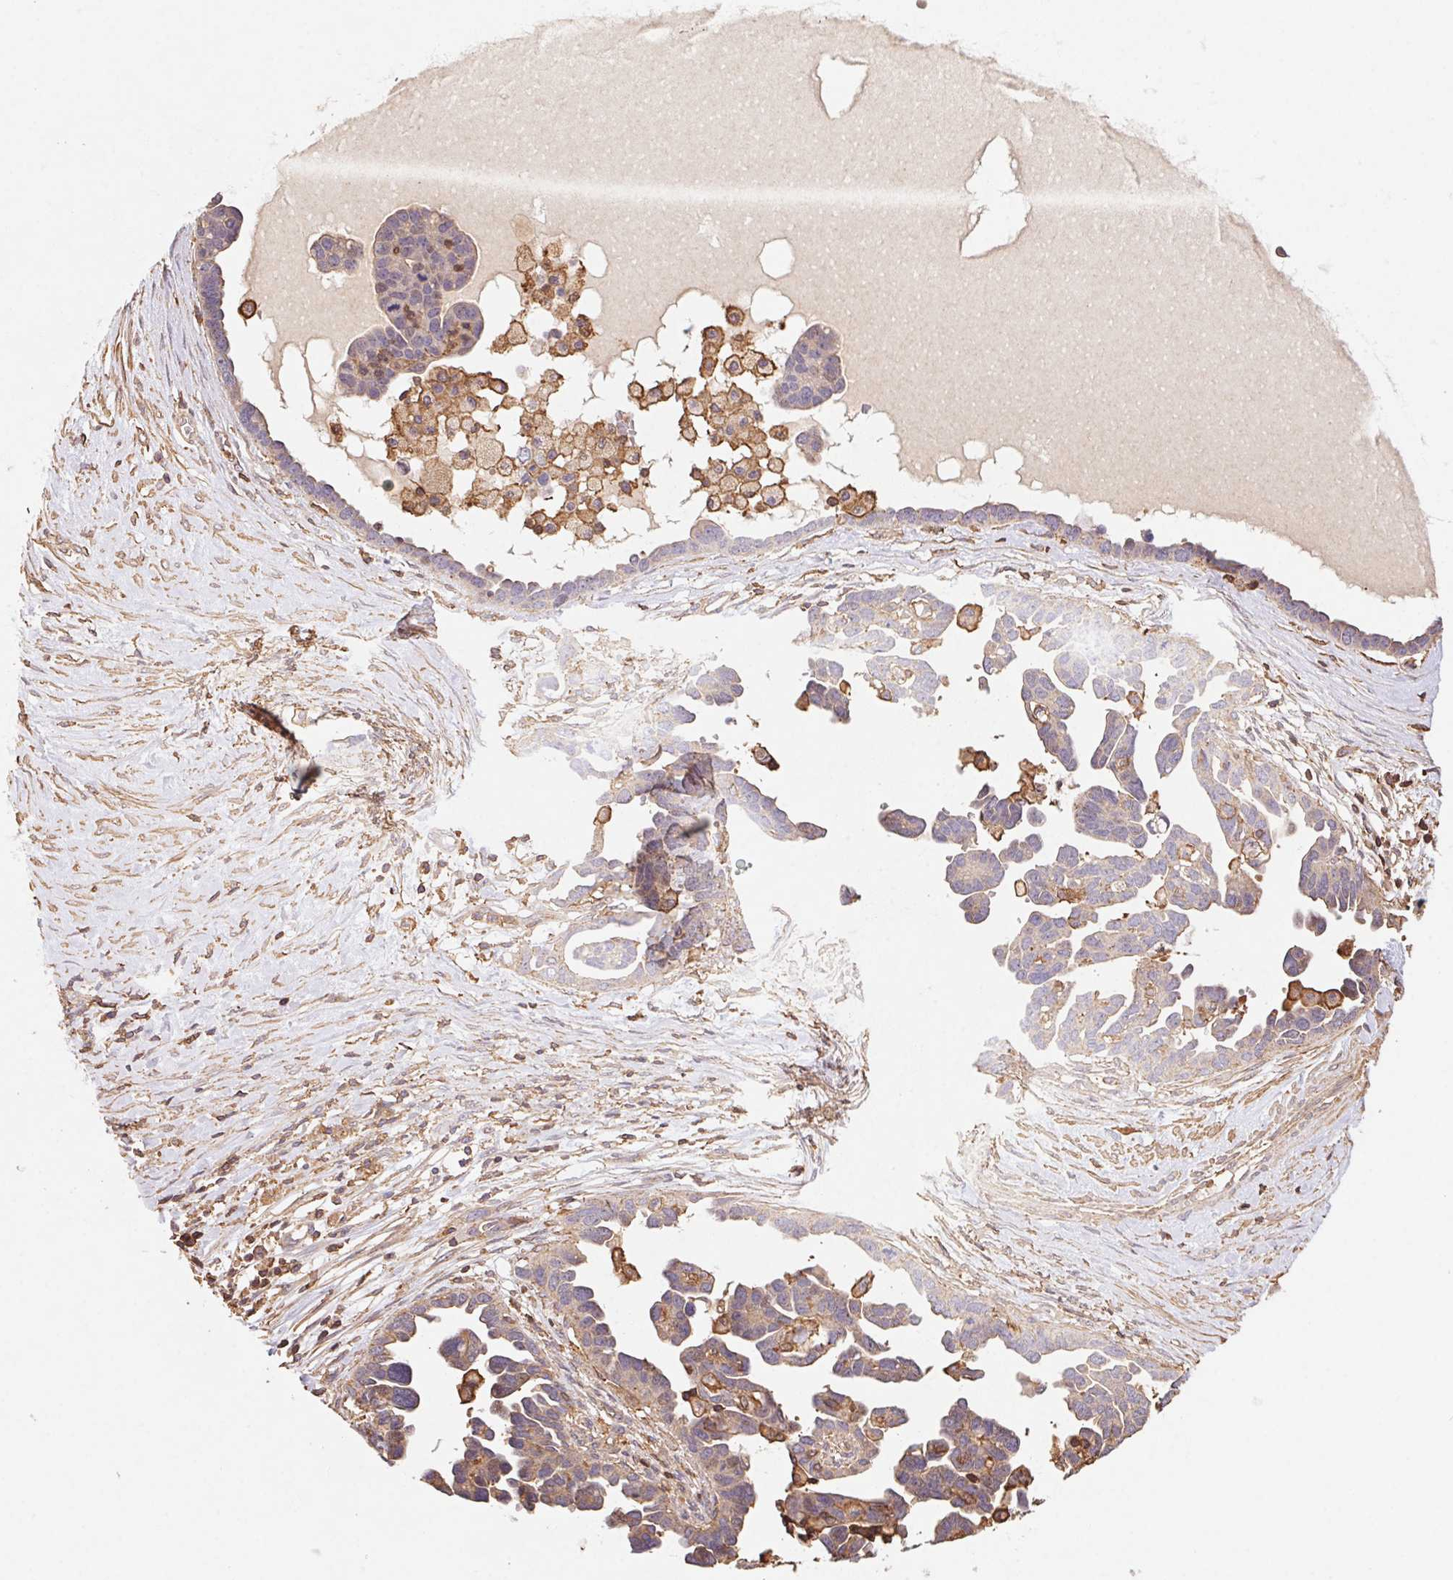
{"staining": {"intensity": "weak", "quantity": "<25%", "location": "cytoplasmic/membranous"}, "tissue": "ovarian cancer", "cell_type": "Tumor cells", "image_type": "cancer", "snomed": [{"axis": "morphology", "description": "Cystadenocarcinoma, serous, NOS"}, {"axis": "topography", "description": "Ovary"}], "caption": "Immunohistochemistry histopathology image of neoplastic tissue: human ovarian cancer stained with DAB exhibits no significant protein staining in tumor cells.", "gene": "ATG10", "patient": {"sex": "female", "age": 54}}